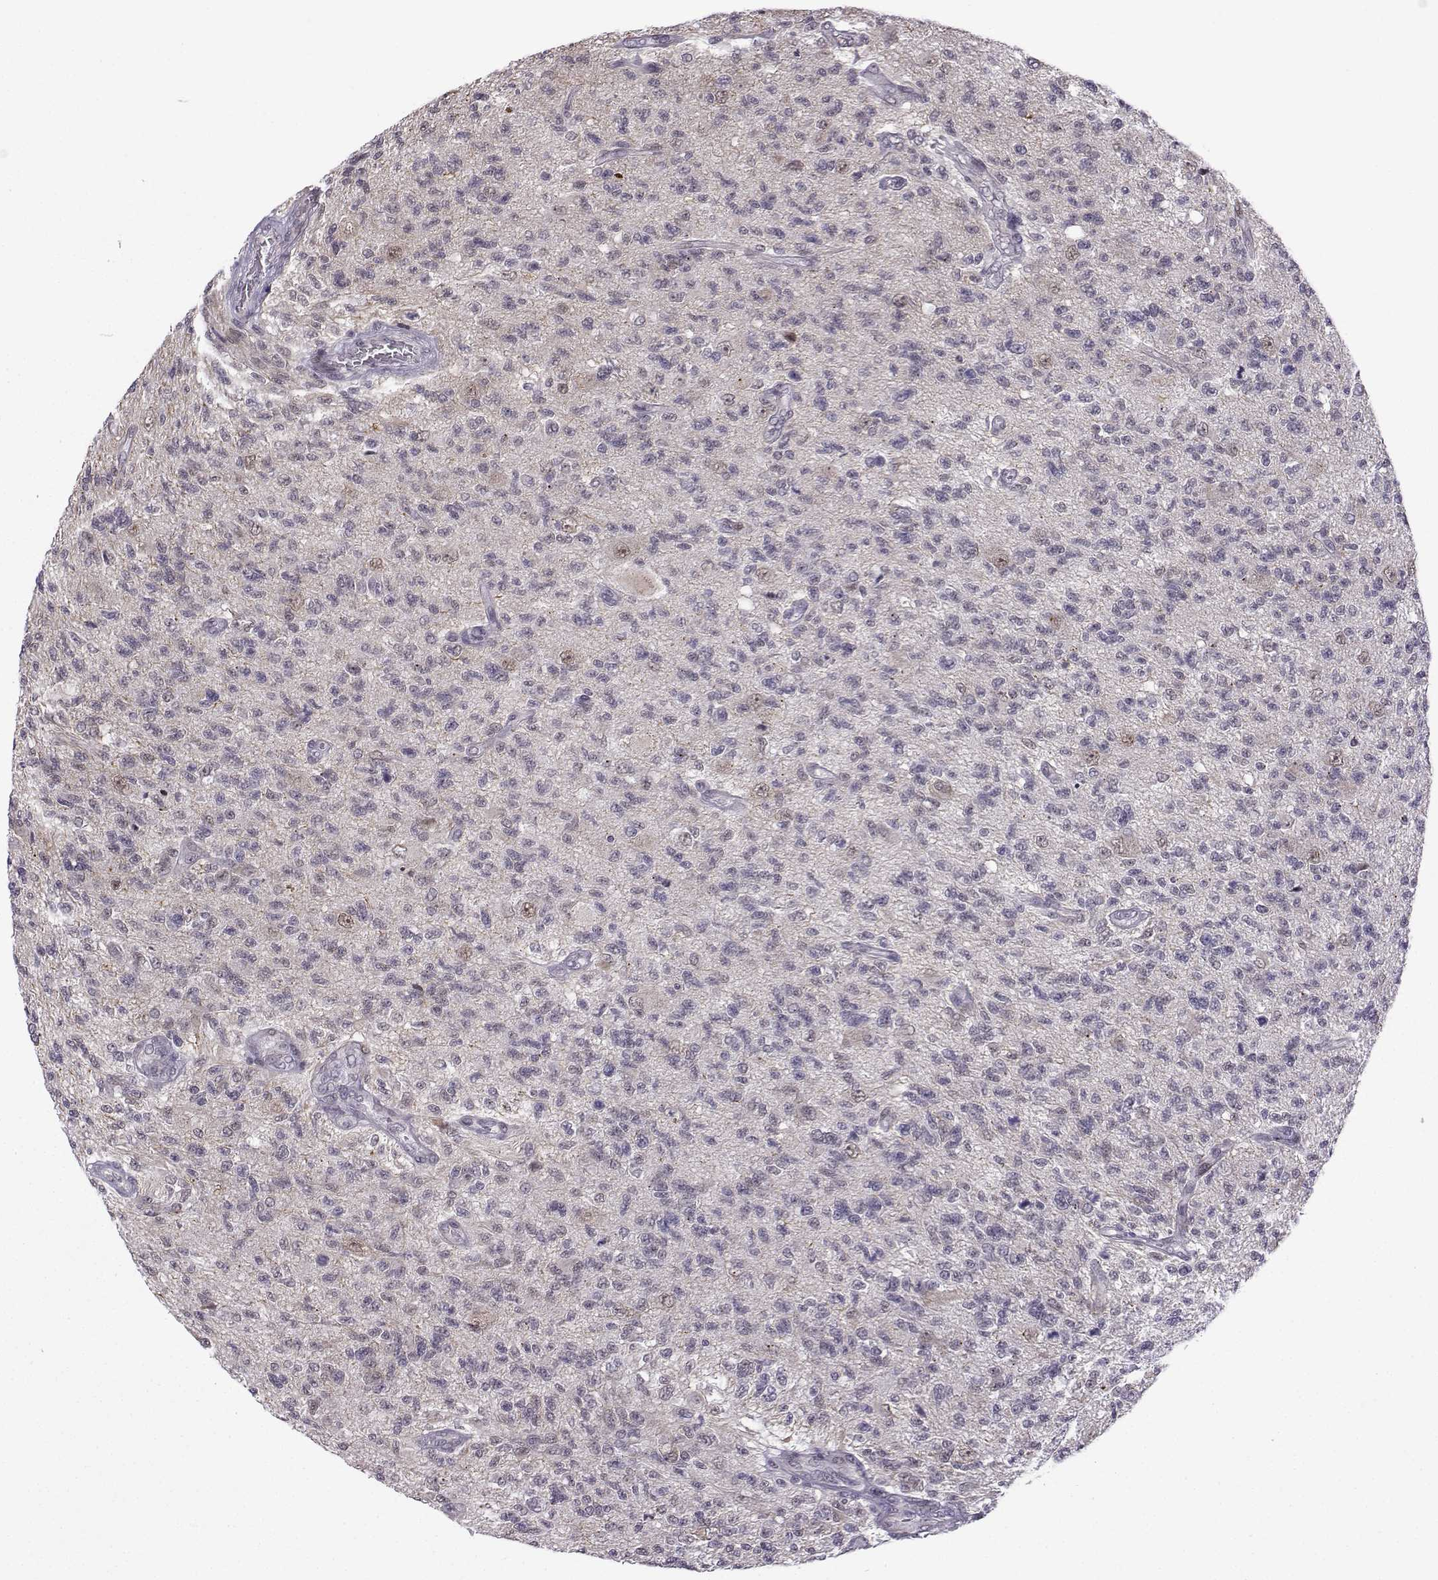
{"staining": {"intensity": "negative", "quantity": "none", "location": "none"}, "tissue": "glioma", "cell_type": "Tumor cells", "image_type": "cancer", "snomed": [{"axis": "morphology", "description": "Glioma, malignant, High grade"}, {"axis": "topography", "description": "Brain"}], "caption": "There is no significant positivity in tumor cells of malignant glioma (high-grade). (Brightfield microscopy of DAB (3,3'-diaminobenzidine) IHC at high magnification).", "gene": "FGF3", "patient": {"sex": "male", "age": 56}}